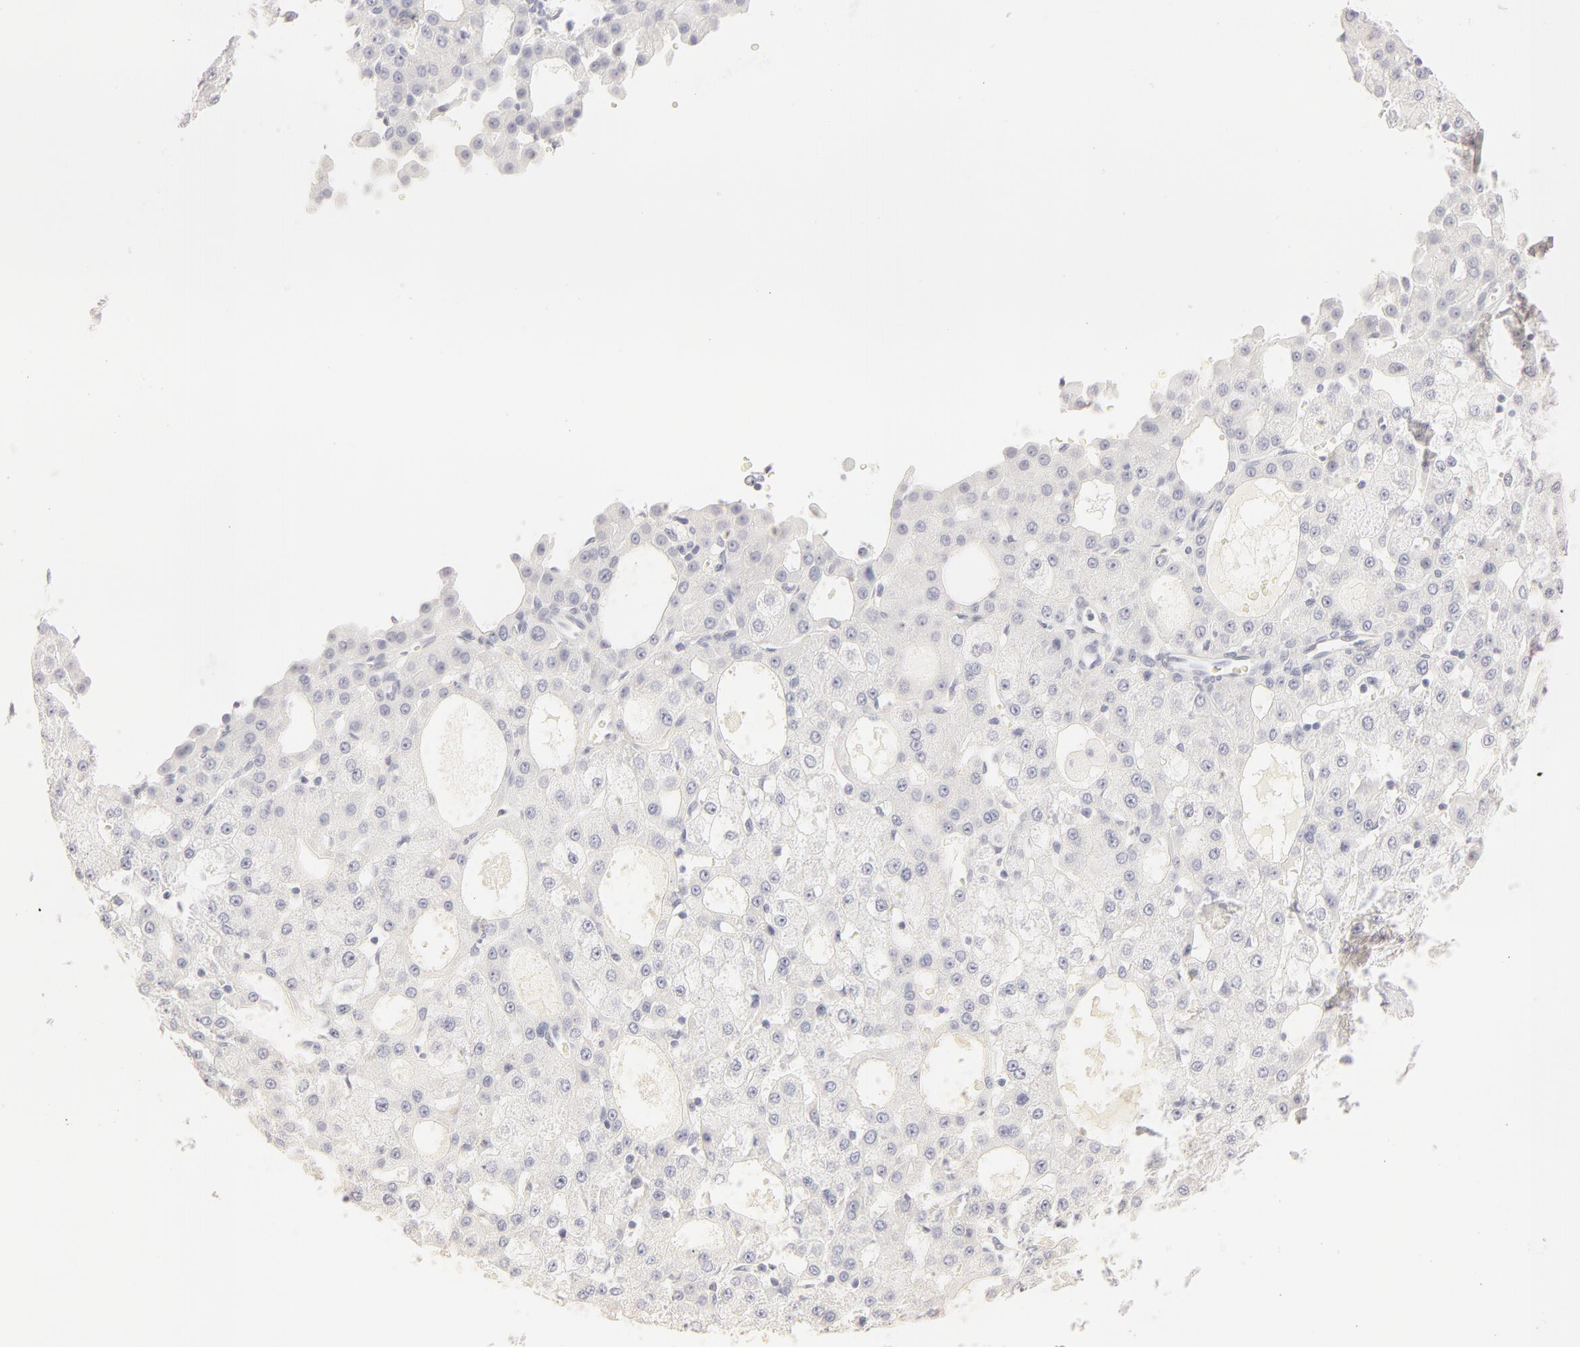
{"staining": {"intensity": "negative", "quantity": "none", "location": "none"}, "tissue": "liver cancer", "cell_type": "Tumor cells", "image_type": "cancer", "snomed": [{"axis": "morphology", "description": "Carcinoma, Hepatocellular, NOS"}, {"axis": "topography", "description": "Liver"}], "caption": "This is a image of IHC staining of hepatocellular carcinoma (liver), which shows no staining in tumor cells. The staining was performed using DAB (3,3'-diaminobenzidine) to visualize the protein expression in brown, while the nuclei were stained in blue with hematoxylin (Magnification: 20x).", "gene": "LGALS7B", "patient": {"sex": "male", "age": 47}}